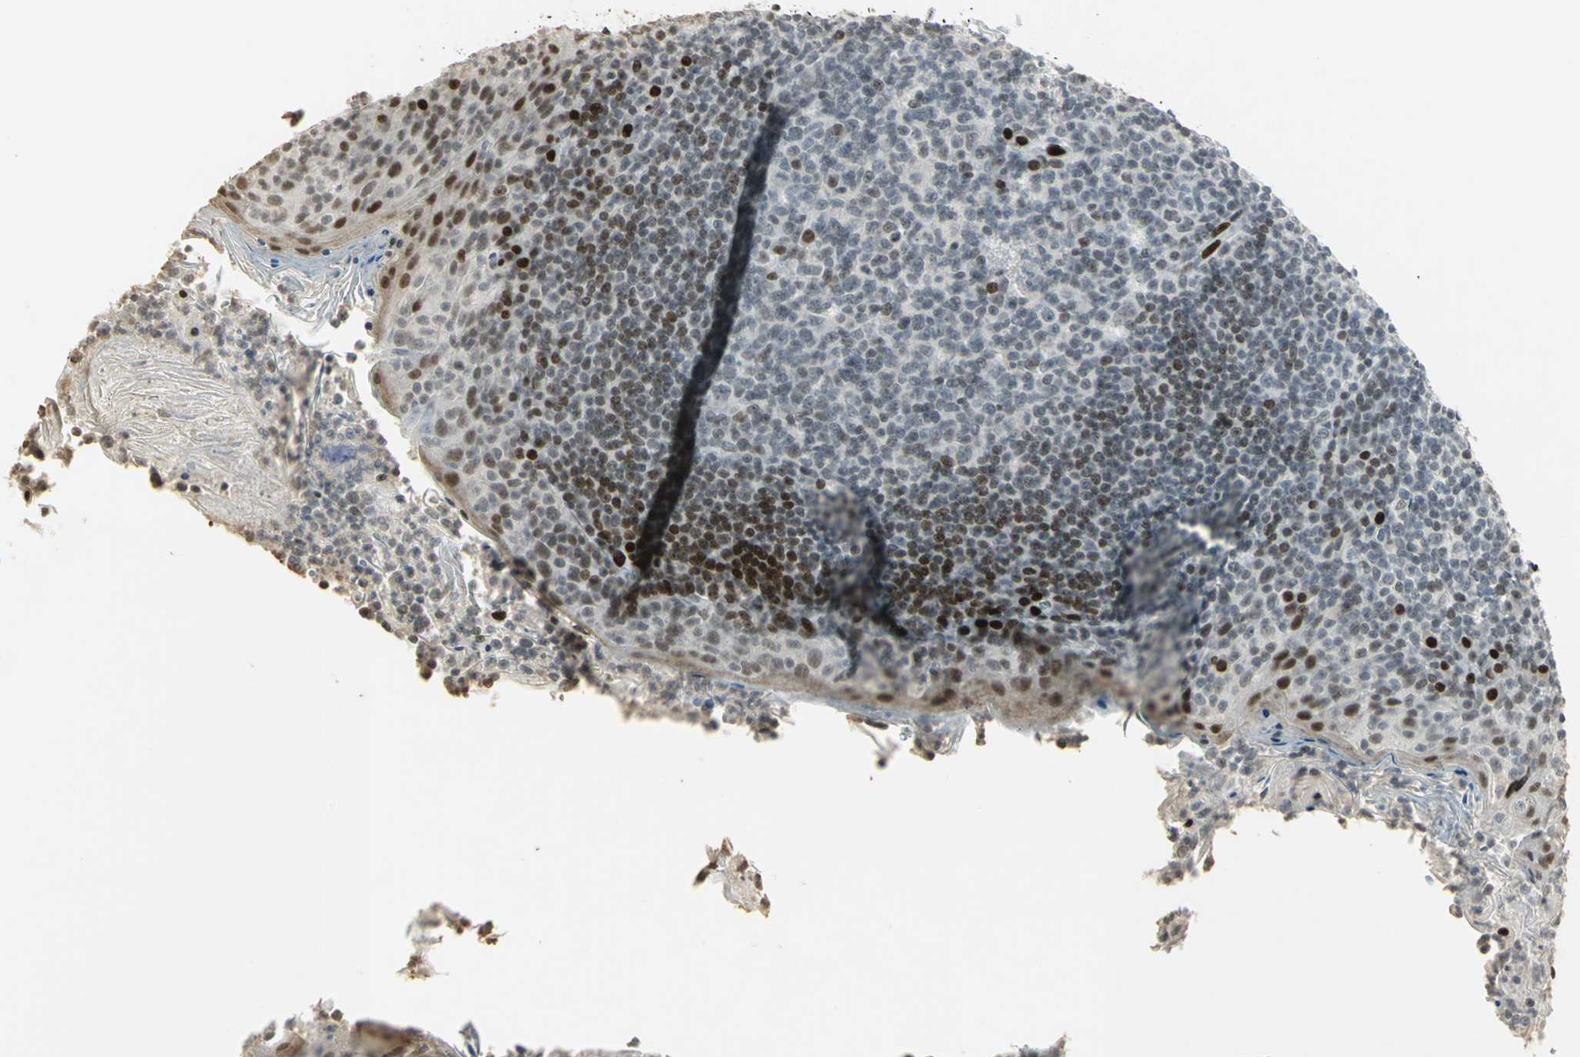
{"staining": {"intensity": "strong", "quantity": "<25%", "location": "nuclear"}, "tissue": "tonsil", "cell_type": "Germinal center cells", "image_type": "normal", "snomed": [{"axis": "morphology", "description": "Normal tissue, NOS"}, {"axis": "topography", "description": "Tonsil"}], "caption": "About <25% of germinal center cells in normal tonsil display strong nuclear protein staining as visualized by brown immunohistochemical staining.", "gene": "KDM1A", "patient": {"sex": "male", "age": 31}}